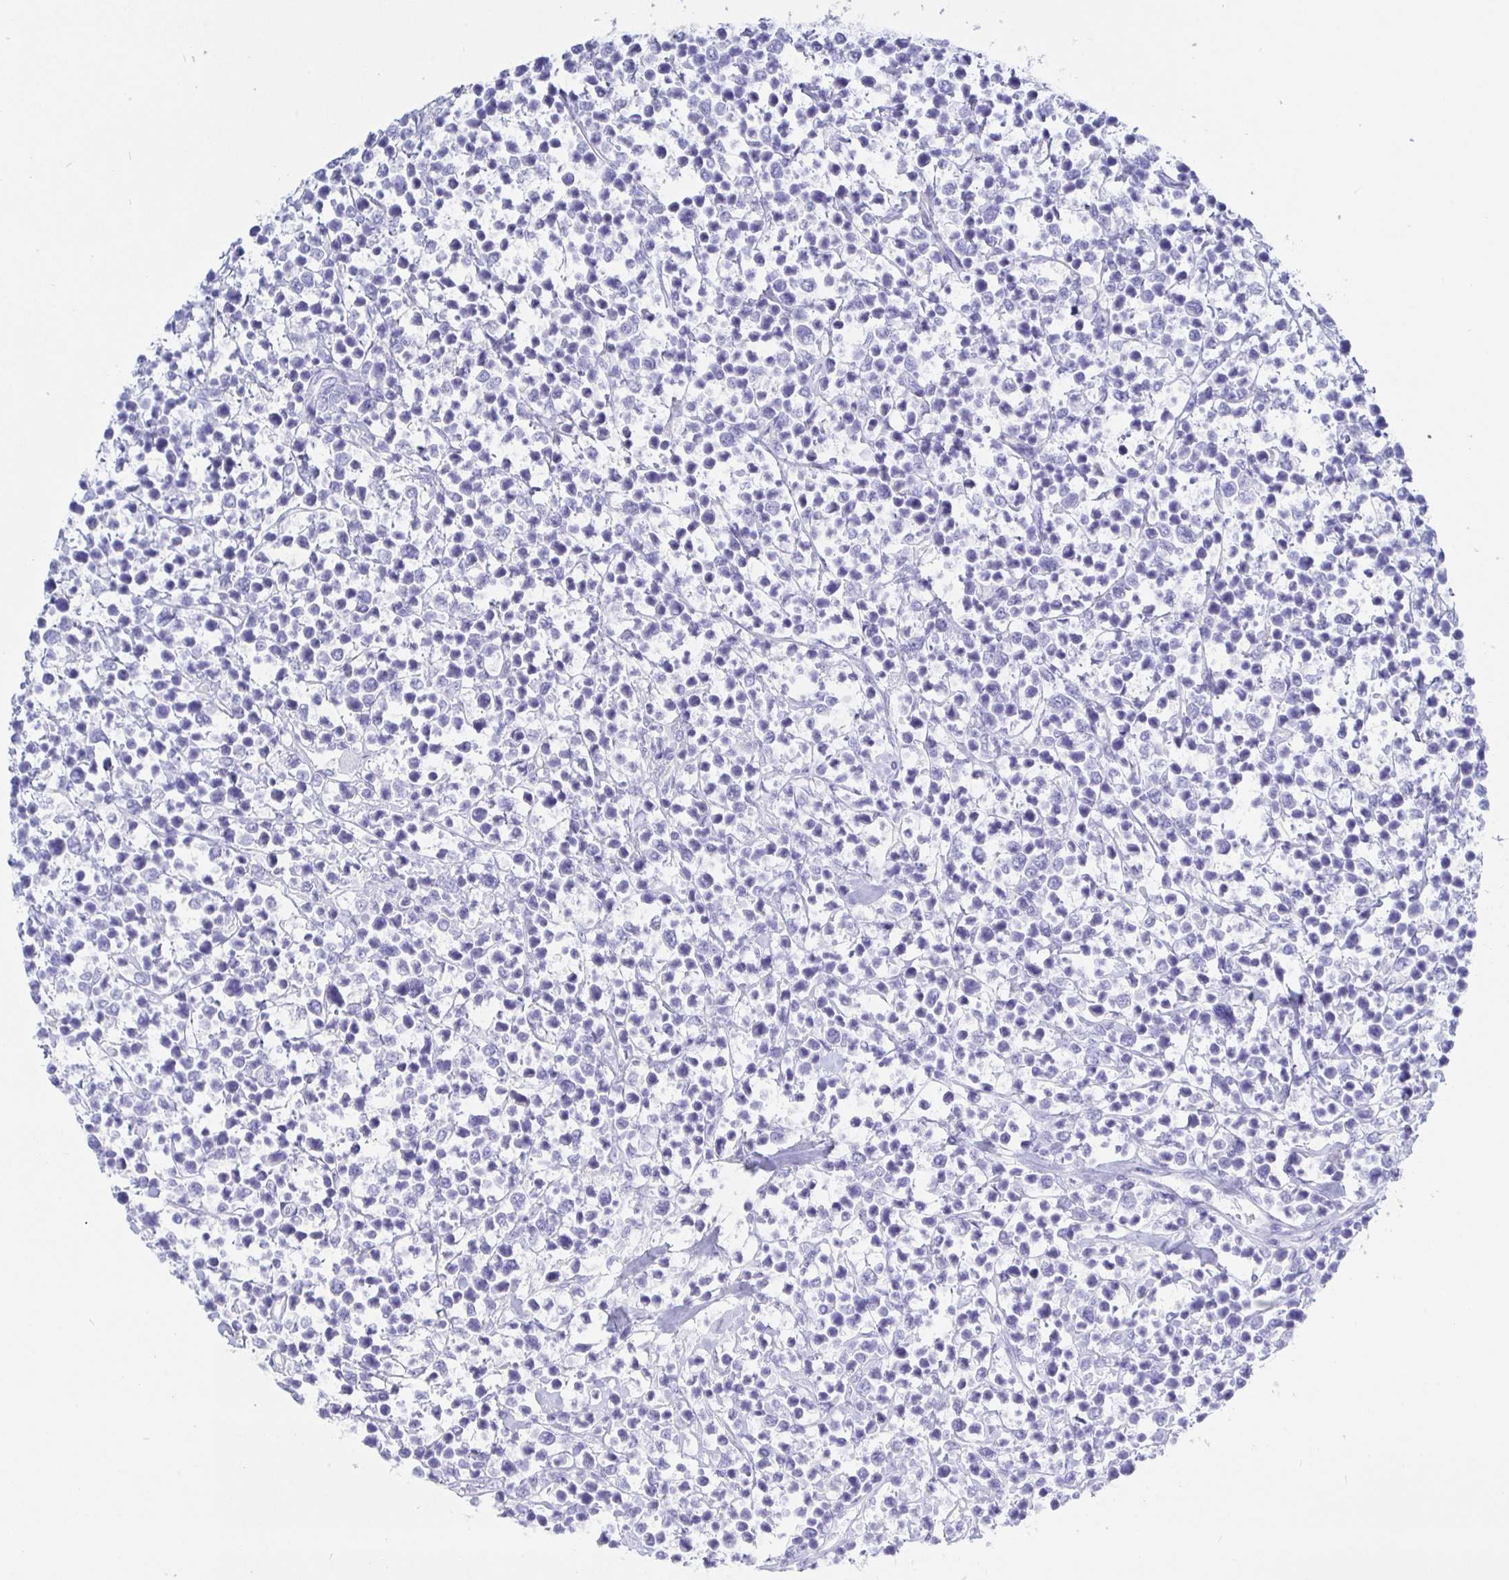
{"staining": {"intensity": "negative", "quantity": "none", "location": "none"}, "tissue": "lymphoma", "cell_type": "Tumor cells", "image_type": "cancer", "snomed": [{"axis": "morphology", "description": "Malignant lymphoma, non-Hodgkin's type, High grade"}, {"axis": "topography", "description": "Soft tissue"}], "caption": "Immunohistochemistry (IHC) histopathology image of lymphoma stained for a protein (brown), which shows no positivity in tumor cells.", "gene": "KCNH6", "patient": {"sex": "female", "age": 56}}